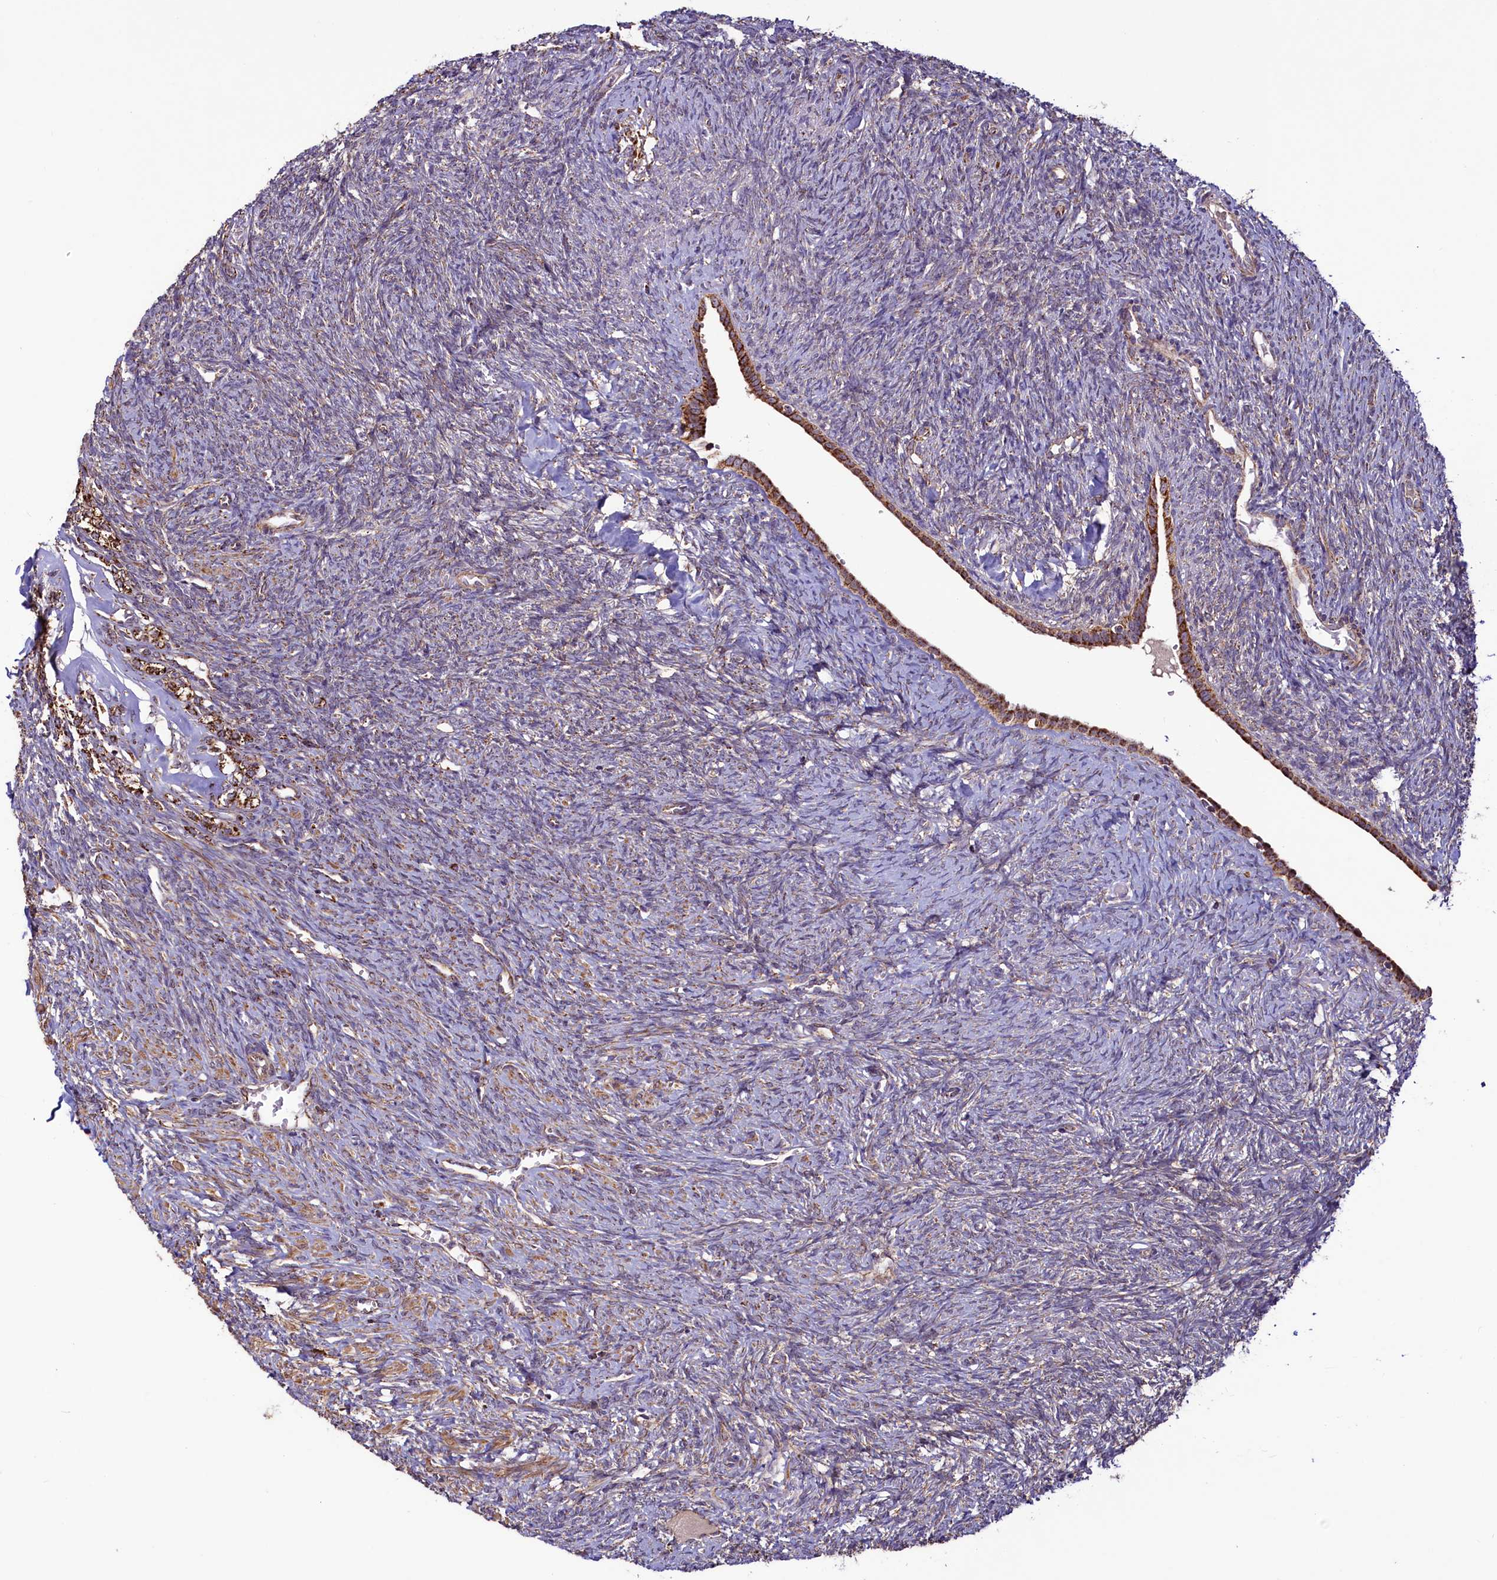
{"staining": {"intensity": "weak", "quantity": "<25%", "location": "cytoplasmic/membranous"}, "tissue": "ovary", "cell_type": "Ovarian stroma cells", "image_type": "normal", "snomed": [{"axis": "morphology", "description": "Normal tissue, NOS"}, {"axis": "topography", "description": "Ovary"}], "caption": "The image reveals no significant positivity in ovarian stroma cells of ovary. (DAB immunohistochemistry, high magnification).", "gene": "STARD5", "patient": {"sex": "female", "age": 41}}